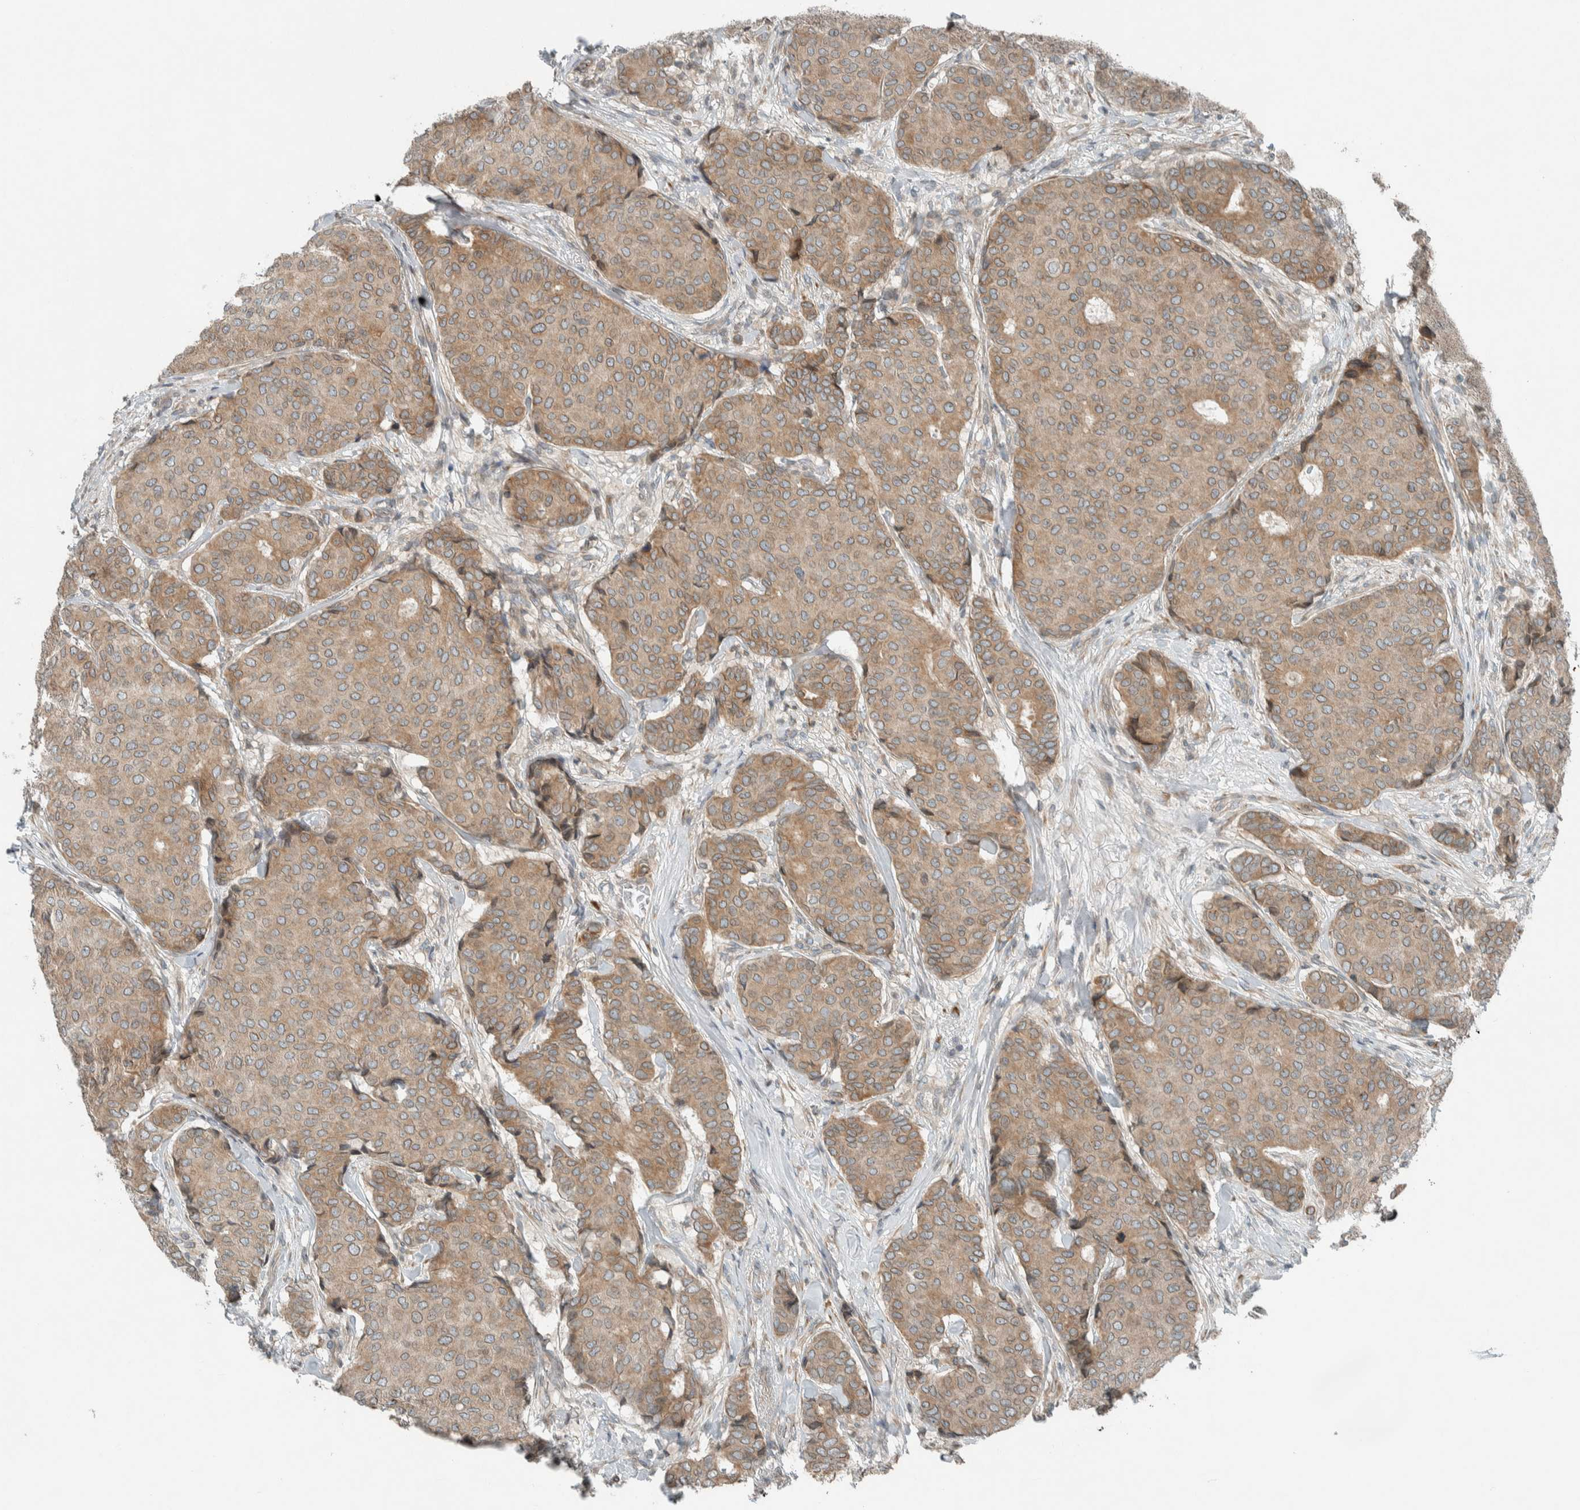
{"staining": {"intensity": "moderate", "quantity": ">75%", "location": "cytoplasmic/membranous"}, "tissue": "breast cancer", "cell_type": "Tumor cells", "image_type": "cancer", "snomed": [{"axis": "morphology", "description": "Duct carcinoma"}, {"axis": "topography", "description": "Breast"}], "caption": "The micrograph shows a brown stain indicating the presence of a protein in the cytoplasmic/membranous of tumor cells in breast cancer (invasive ductal carcinoma).", "gene": "SEL1L", "patient": {"sex": "female", "age": 75}}